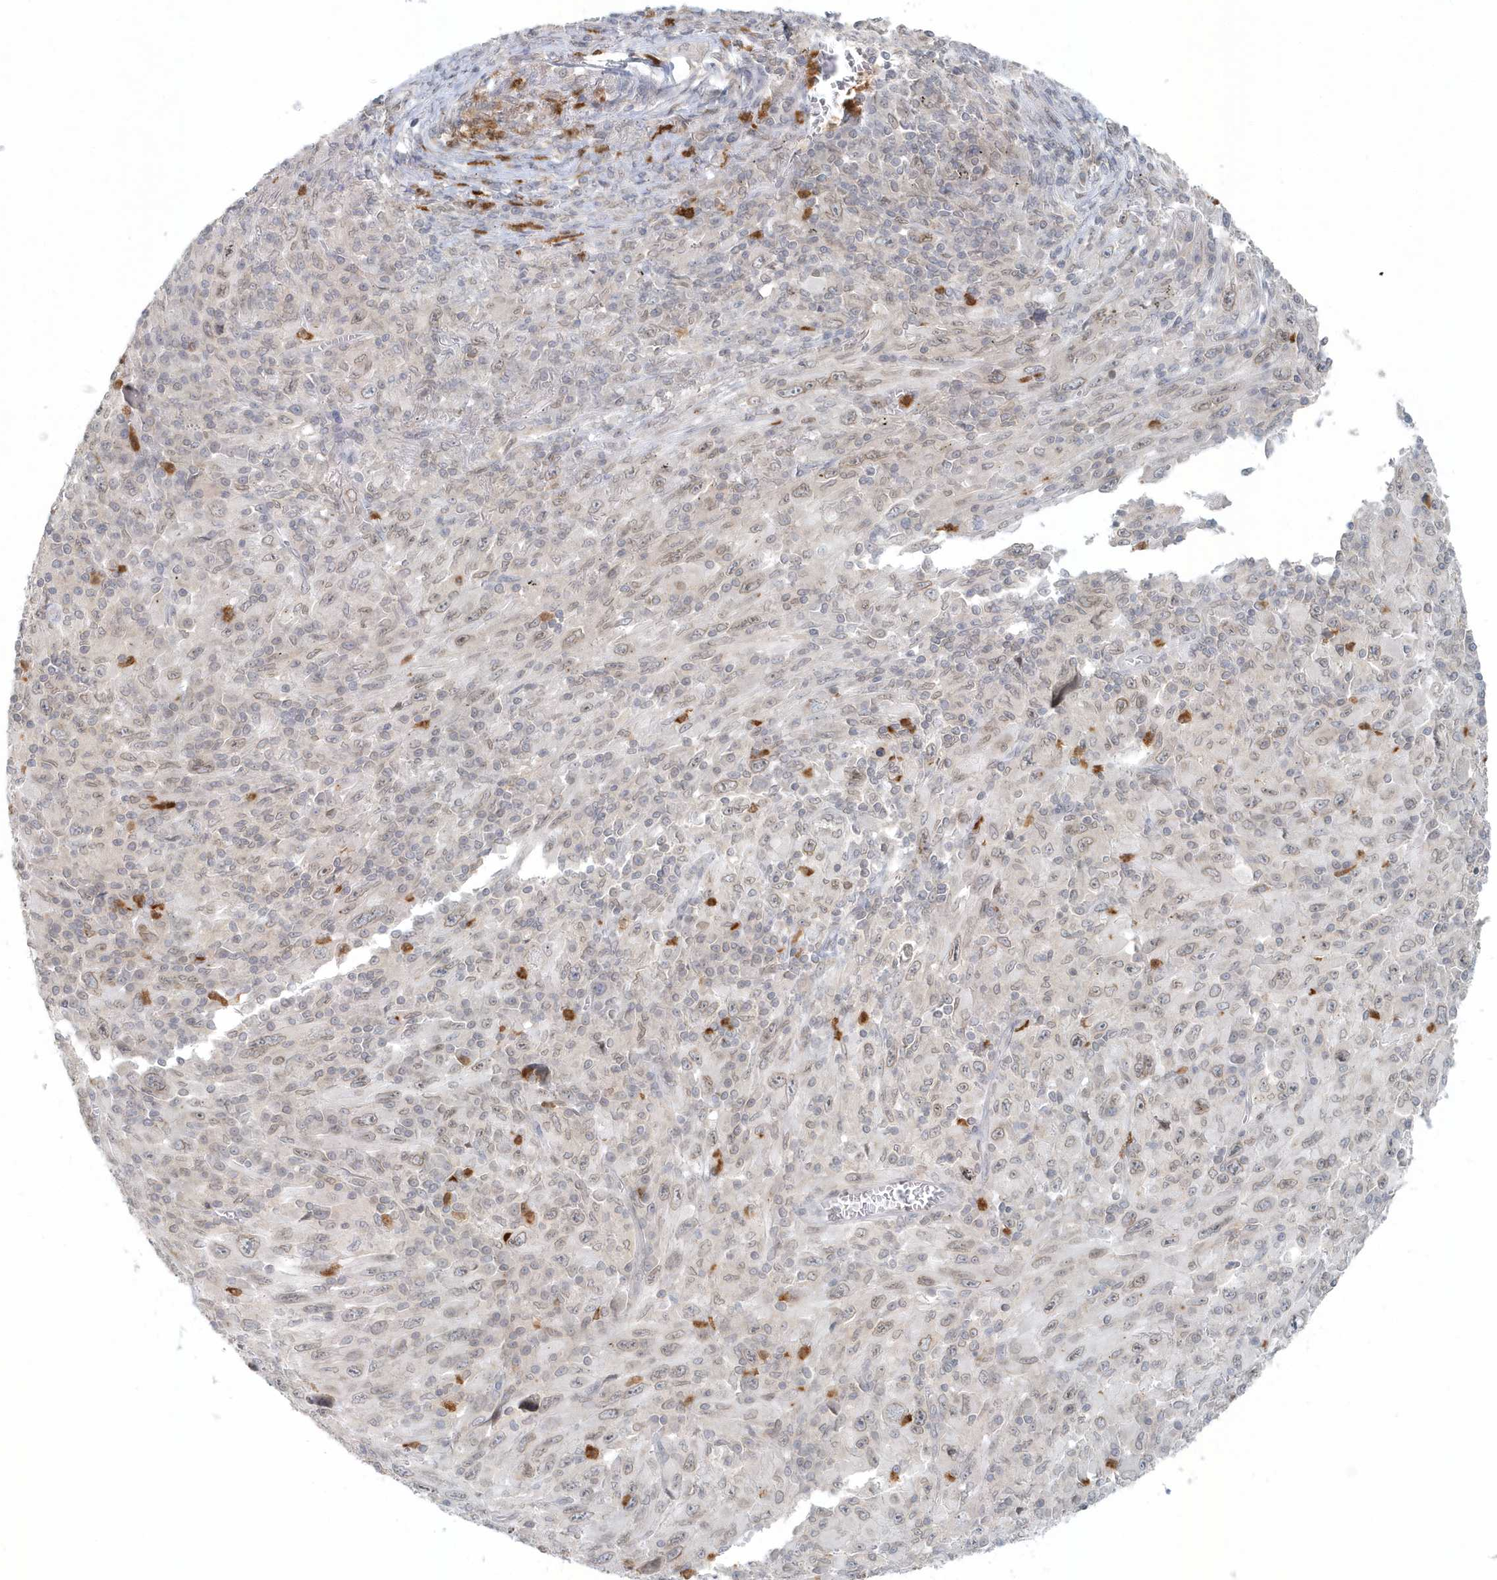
{"staining": {"intensity": "weak", "quantity": "25%-75%", "location": "cytoplasmic/membranous,nuclear"}, "tissue": "melanoma", "cell_type": "Tumor cells", "image_type": "cancer", "snomed": [{"axis": "morphology", "description": "Malignant melanoma, Metastatic site"}, {"axis": "topography", "description": "Skin"}], "caption": "Malignant melanoma (metastatic site) tissue demonstrates weak cytoplasmic/membranous and nuclear positivity in approximately 25%-75% of tumor cells", "gene": "NUP54", "patient": {"sex": "female", "age": 56}}